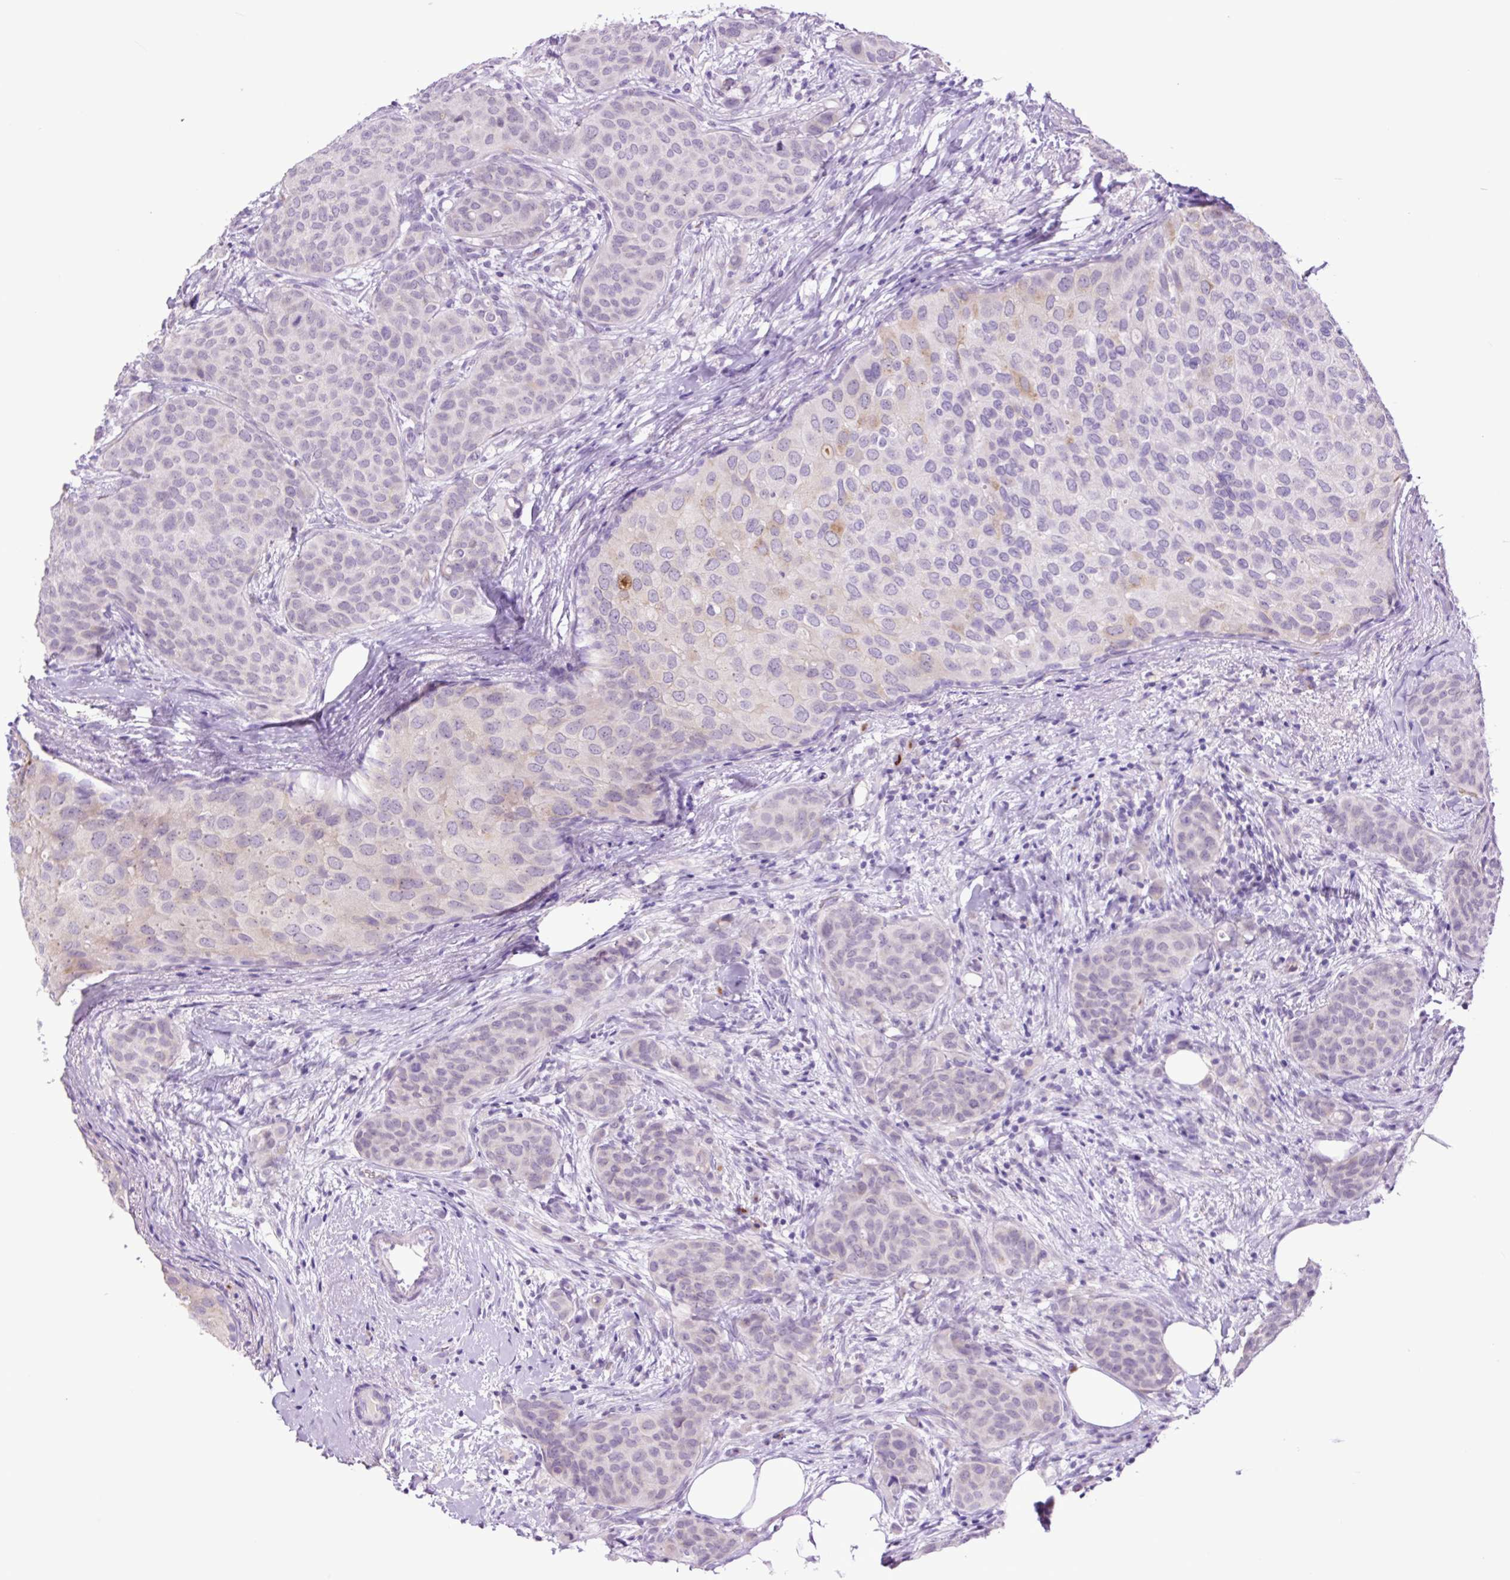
{"staining": {"intensity": "negative", "quantity": "none", "location": "none"}, "tissue": "breast cancer", "cell_type": "Tumor cells", "image_type": "cancer", "snomed": [{"axis": "morphology", "description": "Duct carcinoma"}, {"axis": "topography", "description": "Breast"}], "caption": "Tumor cells are negative for protein expression in human breast cancer. Brightfield microscopy of immunohistochemistry (IHC) stained with DAB (brown) and hematoxylin (blue), captured at high magnification.", "gene": "MFSD3", "patient": {"sex": "female", "age": 47}}